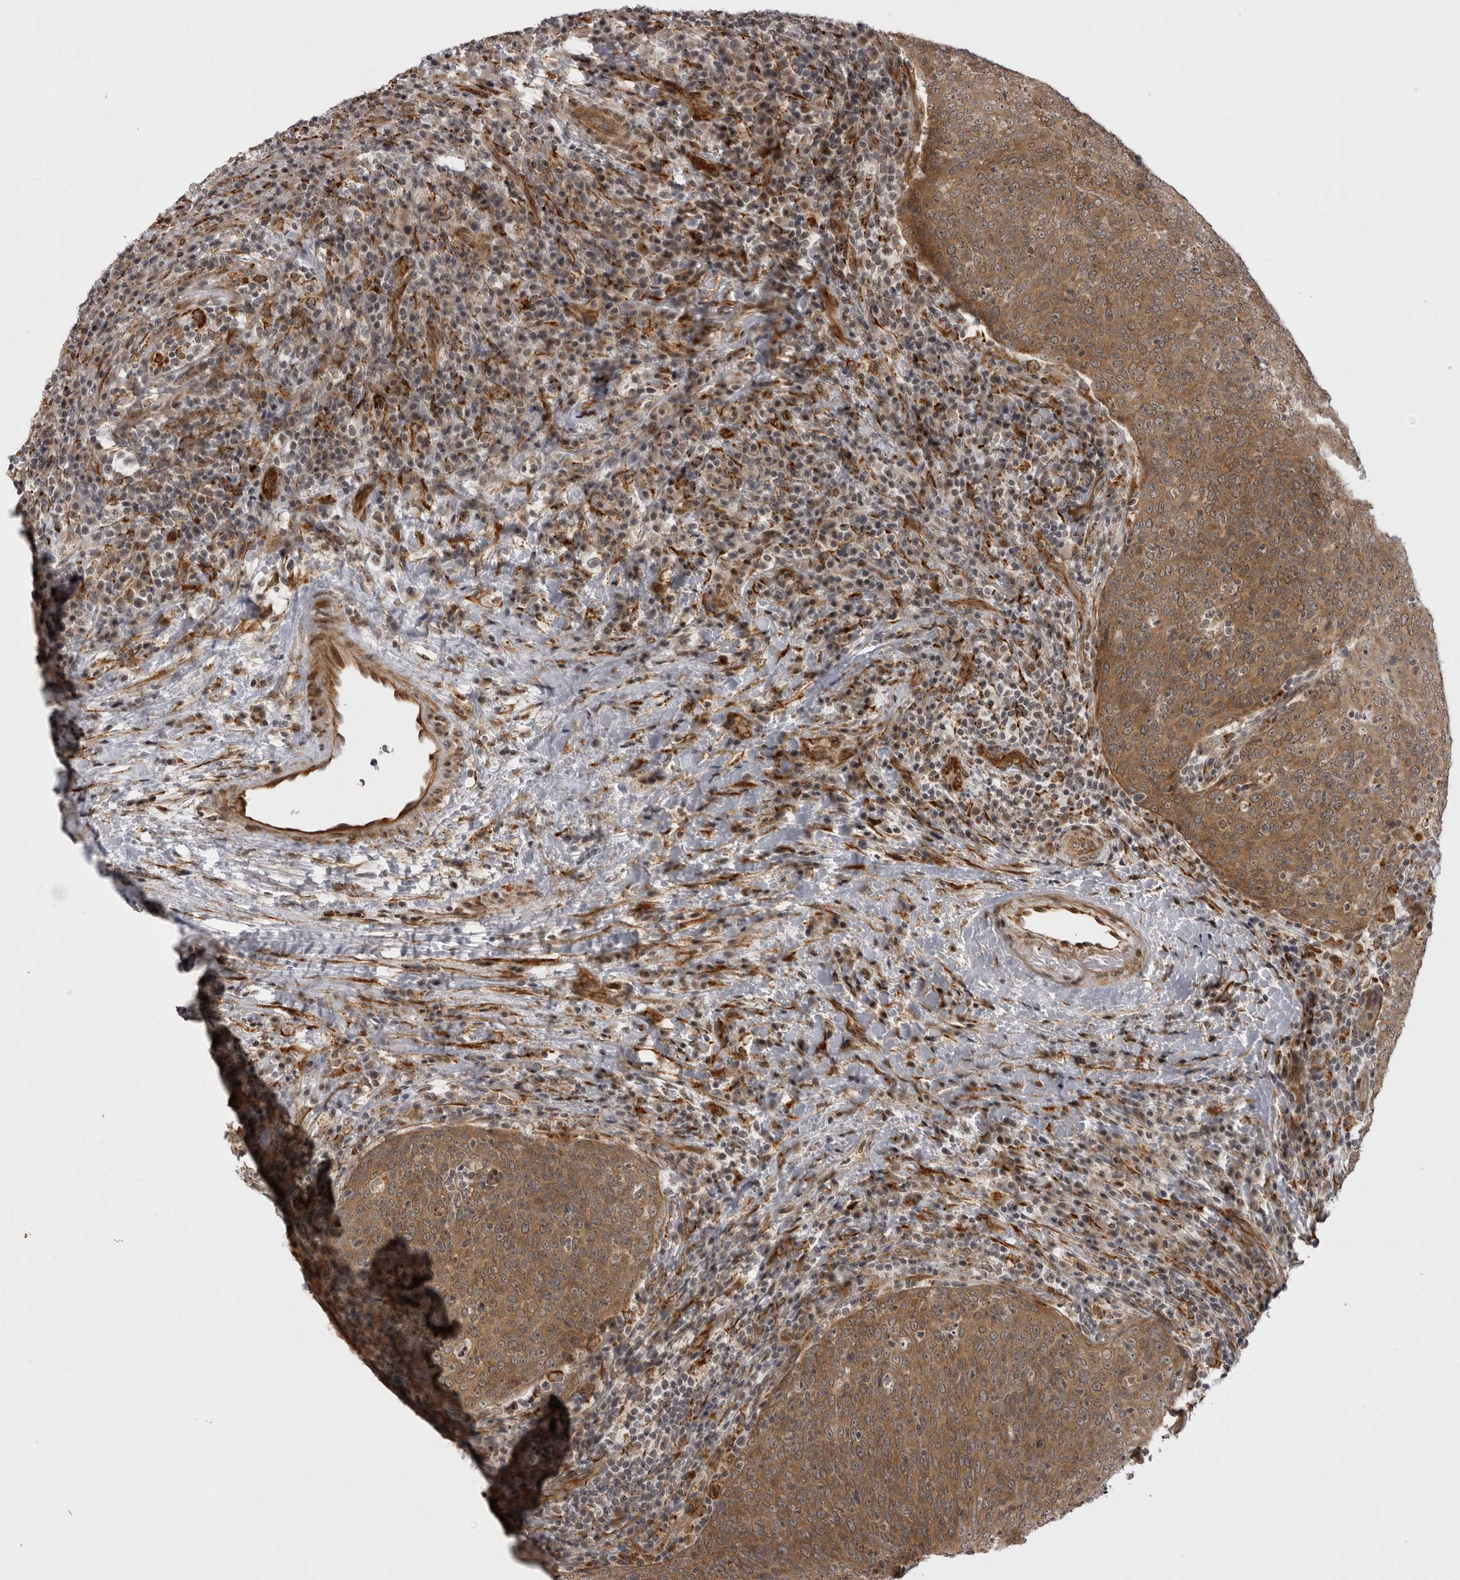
{"staining": {"intensity": "moderate", "quantity": ">75%", "location": "cytoplasmic/membranous"}, "tissue": "head and neck cancer", "cell_type": "Tumor cells", "image_type": "cancer", "snomed": [{"axis": "morphology", "description": "Squamous cell carcinoma, NOS"}, {"axis": "morphology", "description": "Squamous cell carcinoma, metastatic, NOS"}, {"axis": "topography", "description": "Lymph node"}, {"axis": "topography", "description": "Head-Neck"}], "caption": "A medium amount of moderate cytoplasmic/membranous positivity is identified in about >75% of tumor cells in head and neck squamous cell carcinoma tissue. Immunohistochemistry stains the protein of interest in brown and the nuclei are stained blue.", "gene": "DNAH14", "patient": {"sex": "male", "age": 62}}